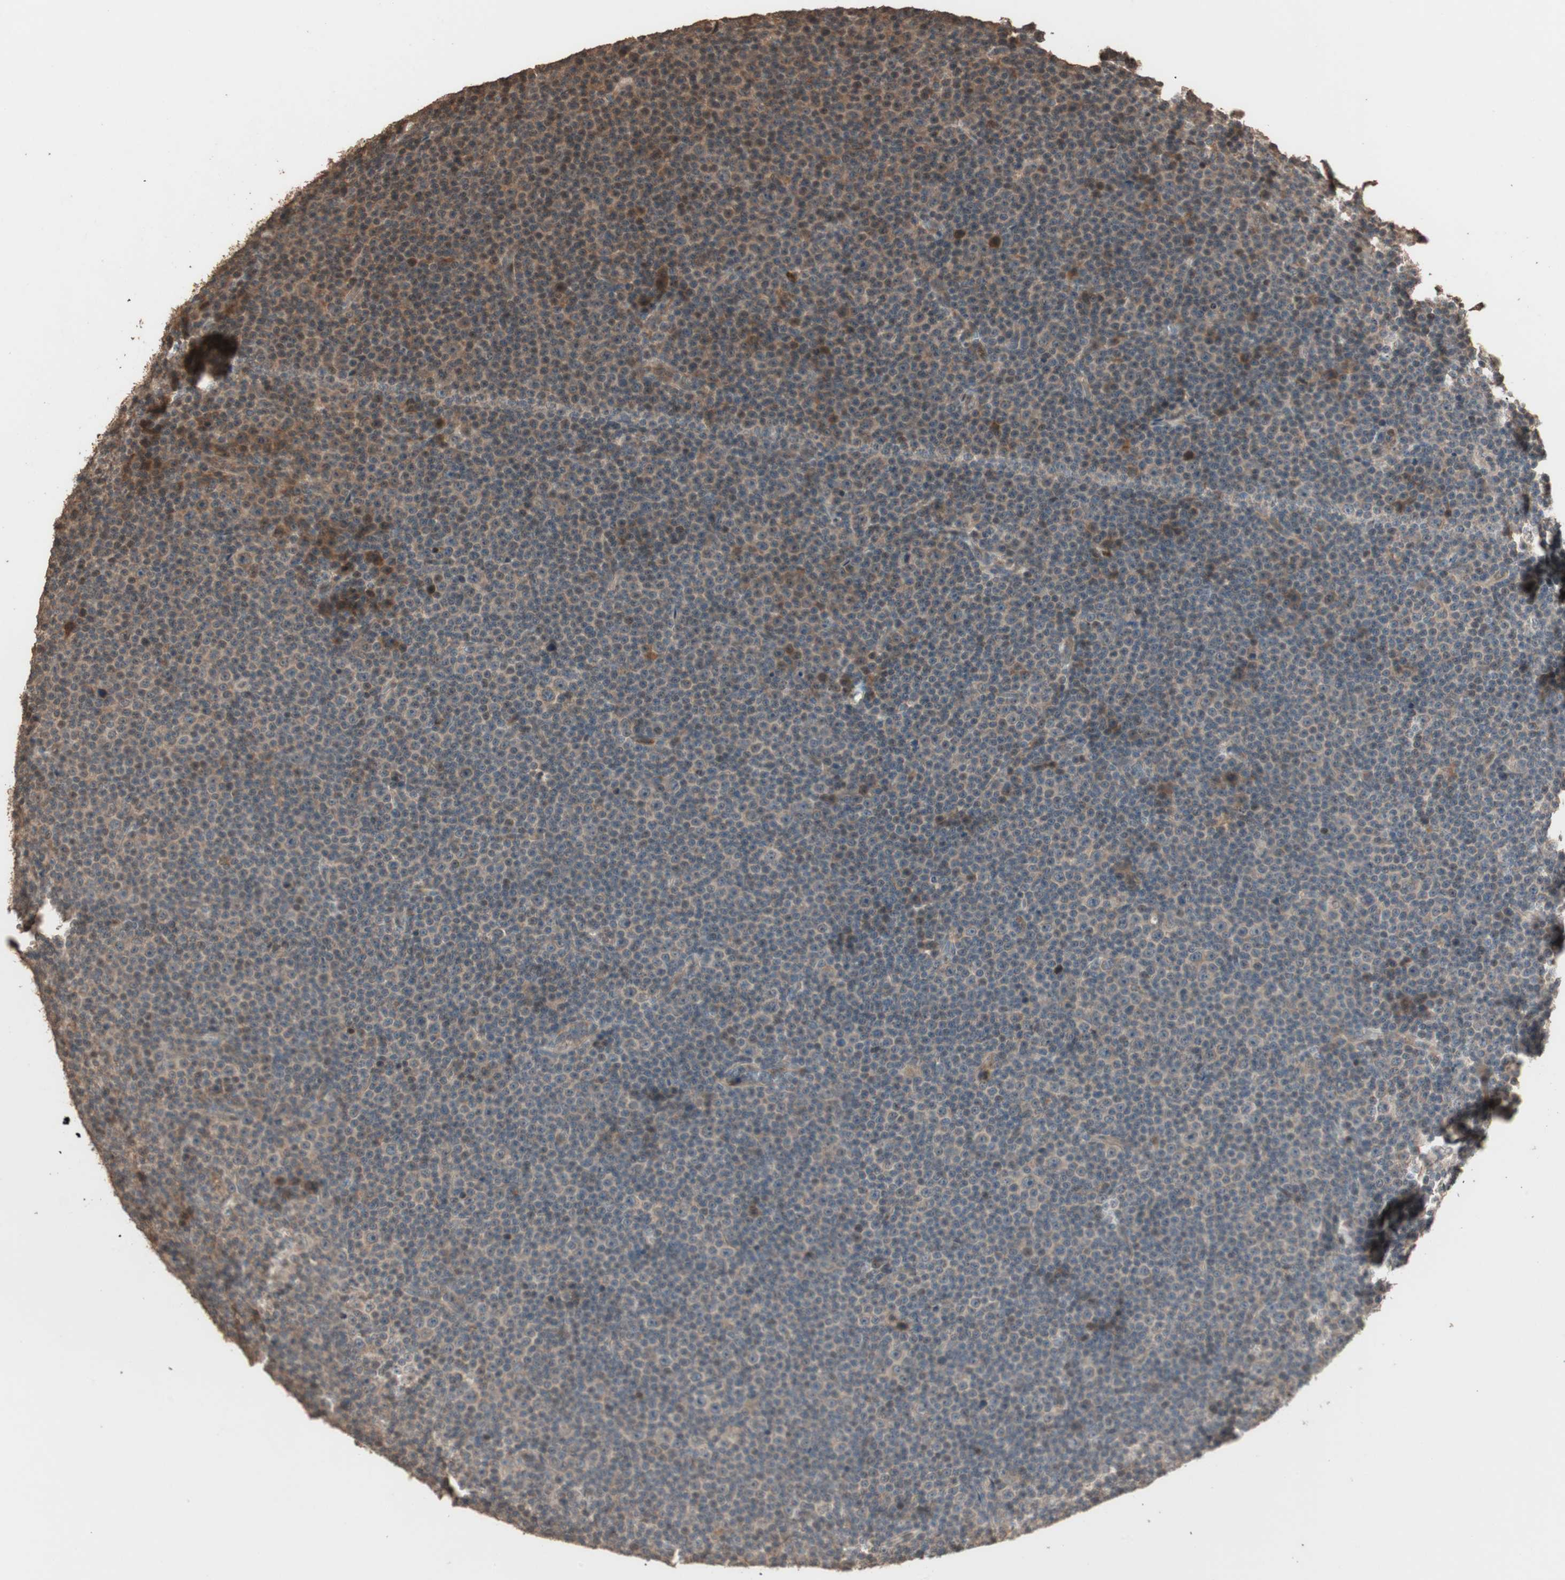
{"staining": {"intensity": "weak", "quantity": ">75%", "location": "cytoplasmic/membranous"}, "tissue": "lymphoma", "cell_type": "Tumor cells", "image_type": "cancer", "snomed": [{"axis": "morphology", "description": "Malignant lymphoma, non-Hodgkin's type, Low grade"}, {"axis": "topography", "description": "Lymph node"}], "caption": "Protein staining of malignant lymphoma, non-Hodgkin's type (low-grade) tissue reveals weak cytoplasmic/membranous positivity in about >75% of tumor cells. (DAB IHC, brown staining for protein, blue staining for nuclei).", "gene": "USP20", "patient": {"sex": "female", "age": 67}}